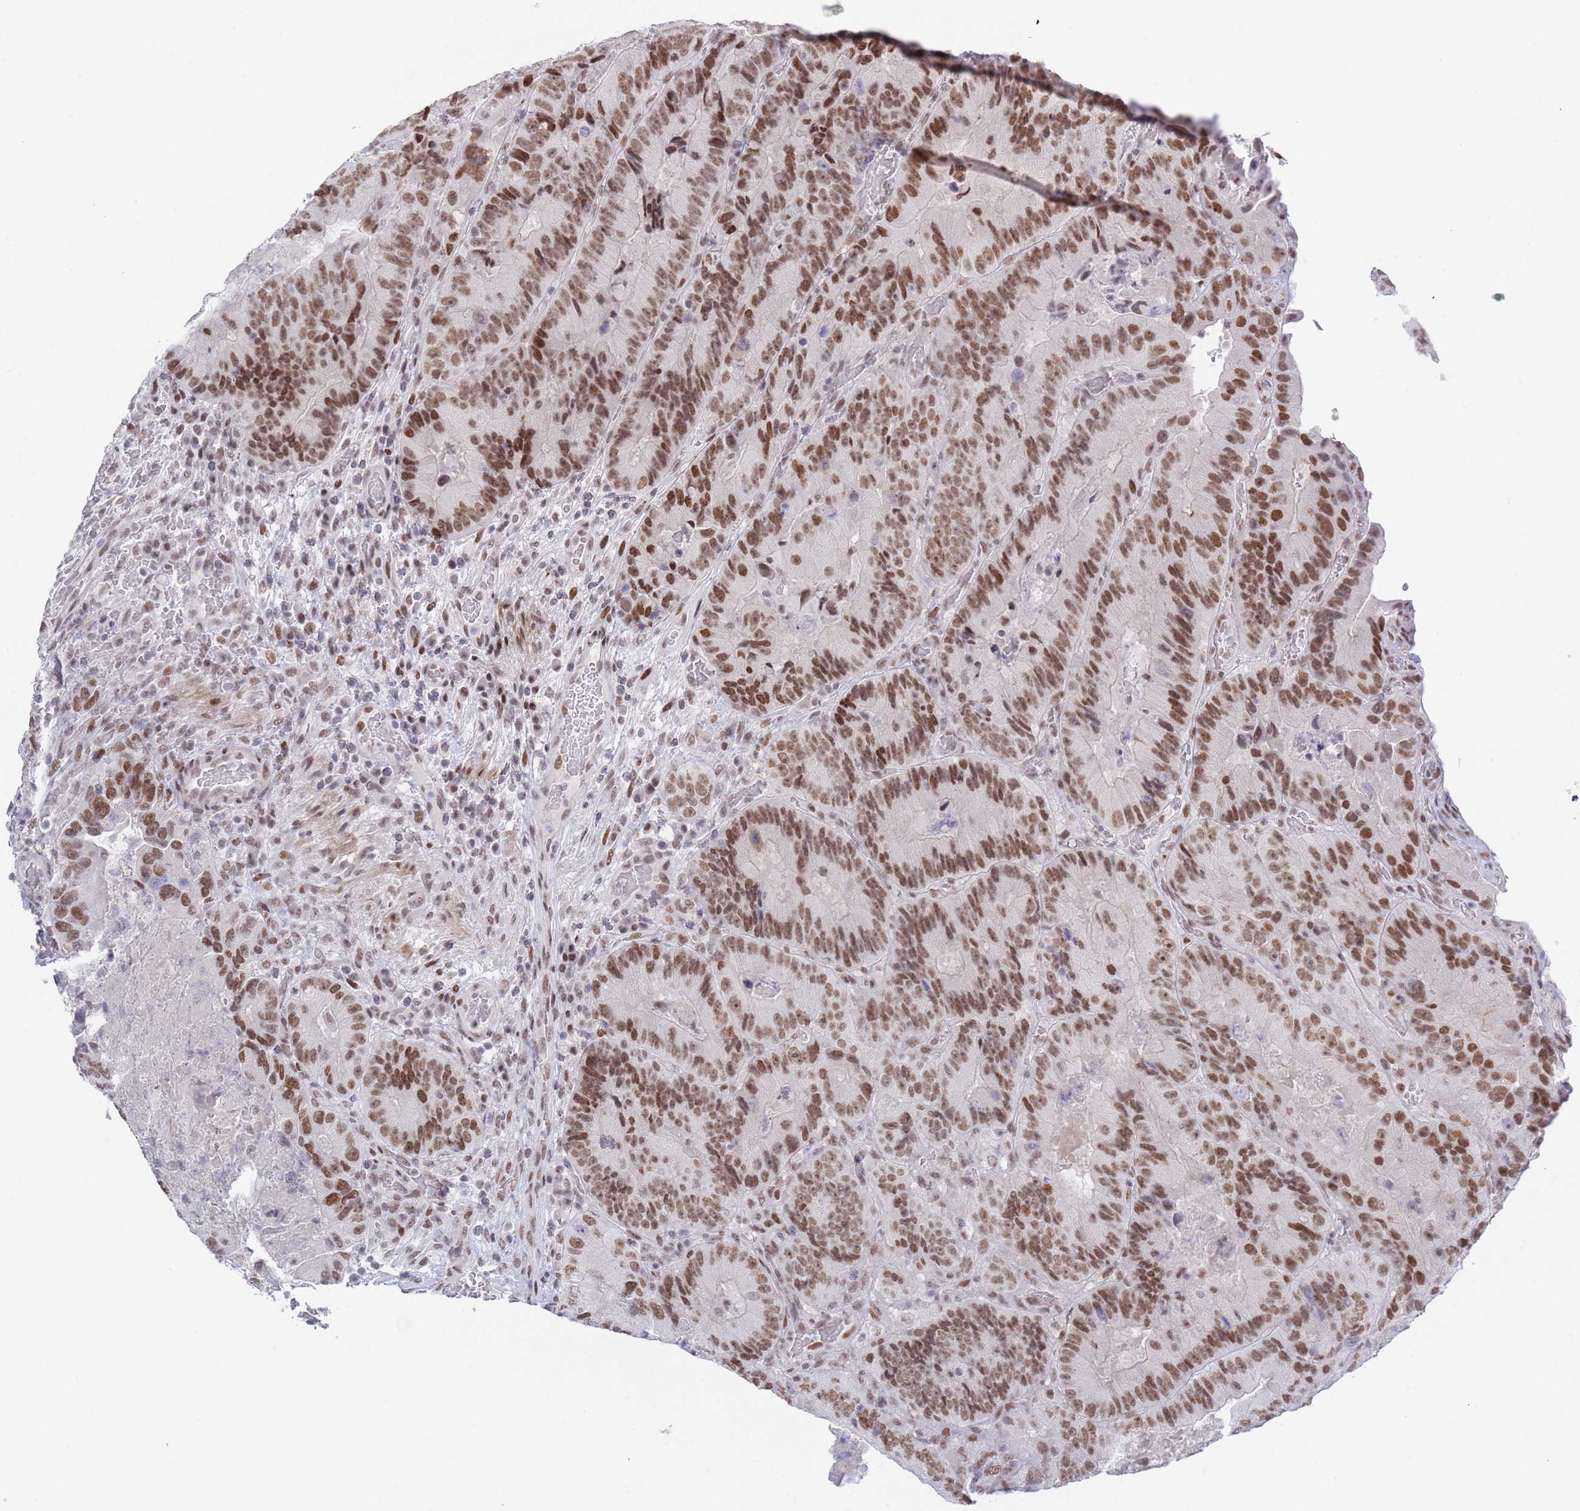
{"staining": {"intensity": "moderate", "quantity": ">75%", "location": "nuclear"}, "tissue": "colorectal cancer", "cell_type": "Tumor cells", "image_type": "cancer", "snomed": [{"axis": "morphology", "description": "Adenocarcinoma, NOS"}, {"axis": "topography", "description": "Colon"}], "caption": "Colorectal cancer (adenocarcinoma) stained with DAB (3,3'-diaminobenzidine) immunohistochemistry (IHC) reveals medium levels of moderate nuclear expression in about >75% of tumor cells.", "gene": "ZNF382", "patient": {"sex": "female", "age": 86}}